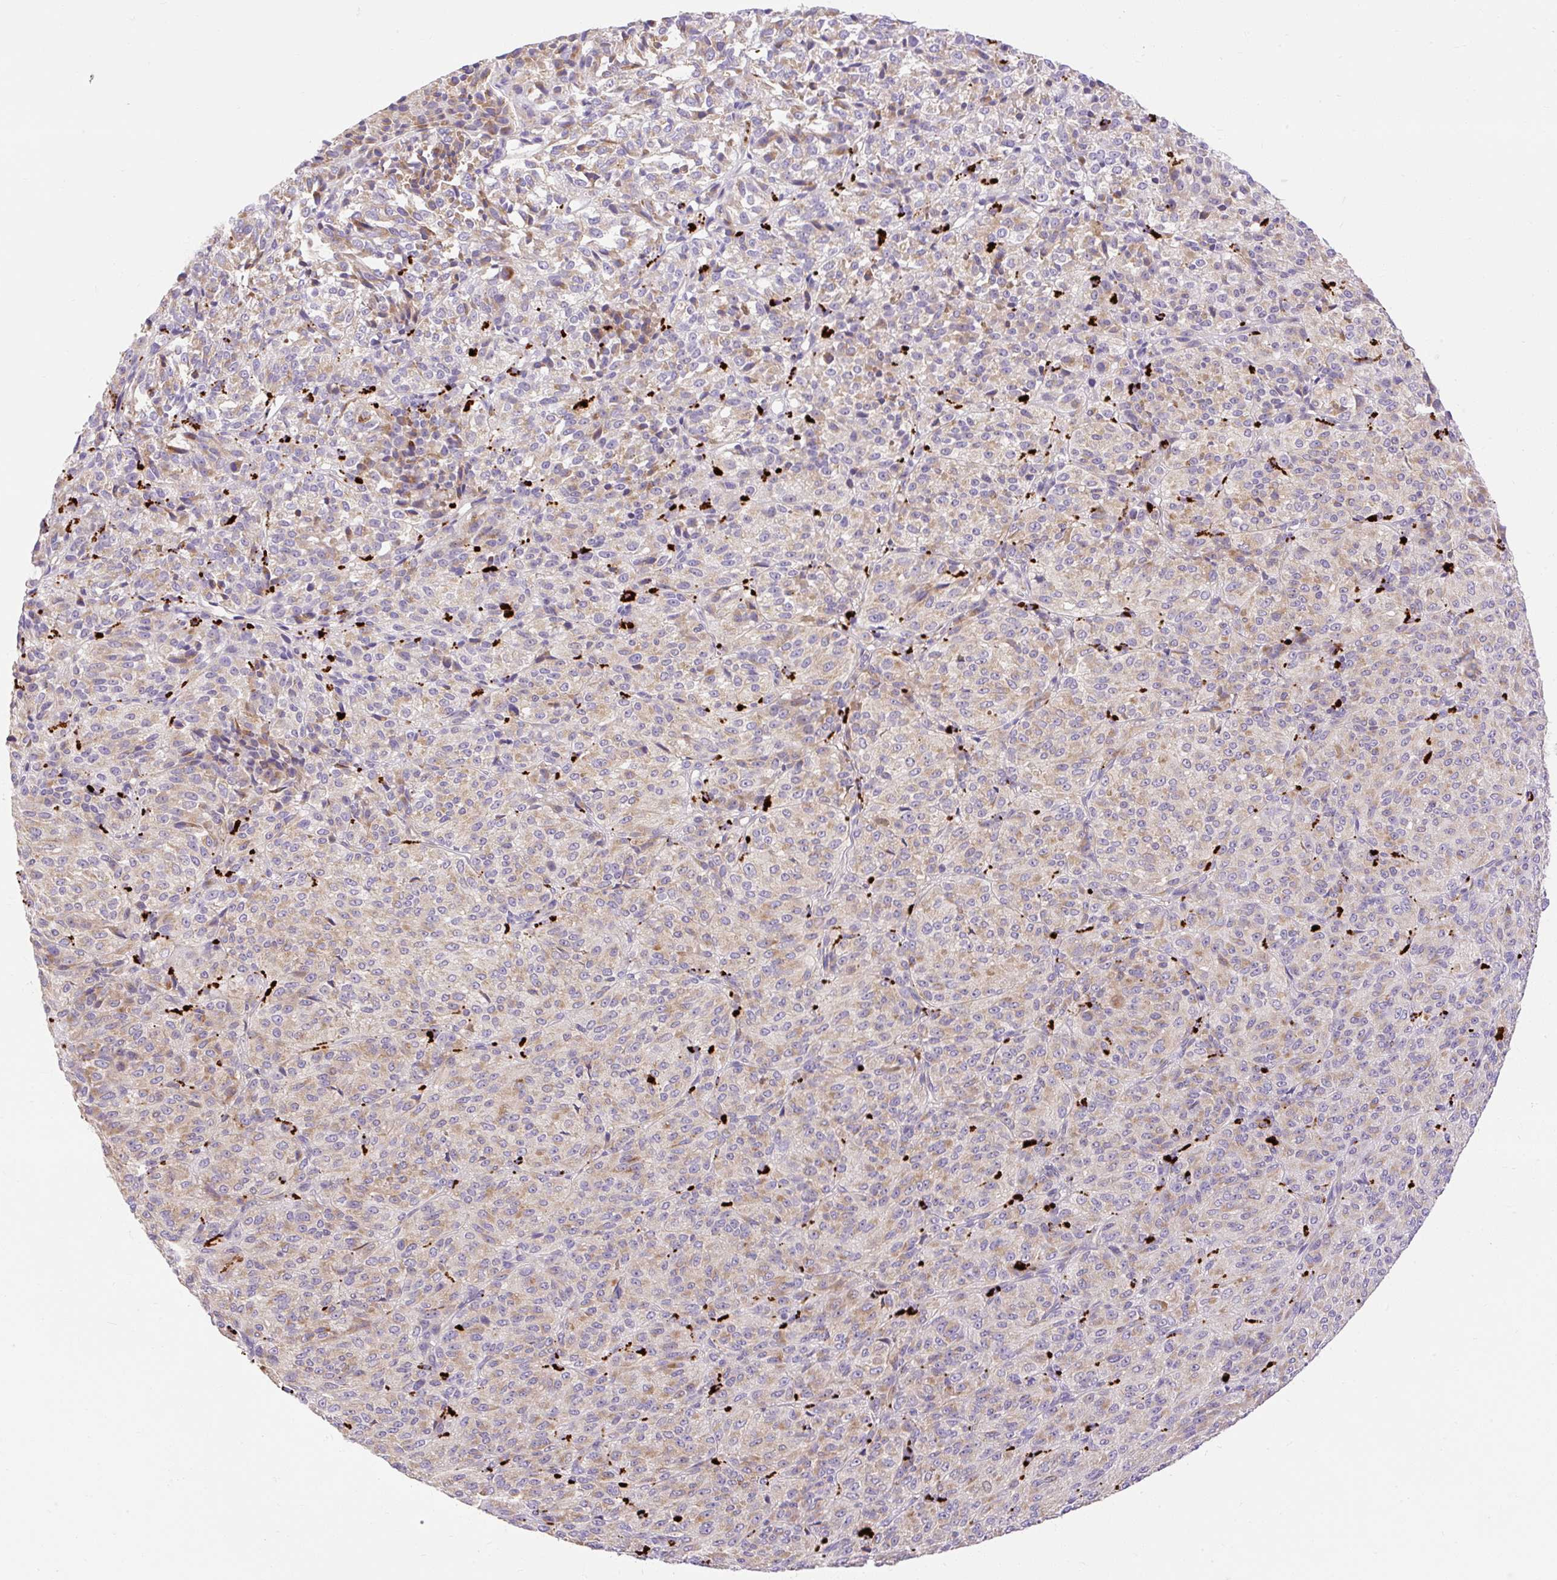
{"staining": {"intensity": "moderate", "quantity": "25%-75%", "location": "cytoplasmic/membranous"}, "tissue": "melanoma", "cell_type": "Tumor cells", "image_type": "cancer", "snomed": [{"axis": "morphology", "description": "Malignant melanoma, Metastatic site"}, {"axis": "topography", "description": "Brain"}], "caption": "Immunohistochemistry histopathology image of malignant melanoma (metastatic site) stained for a protein (brown), which displays medium levels of moderate cytoplasmic/membranous expression in approximately 25%-75% of tumor cells.", "gene": "HEXB", "patient": {"sex": "female", "age": 56}}